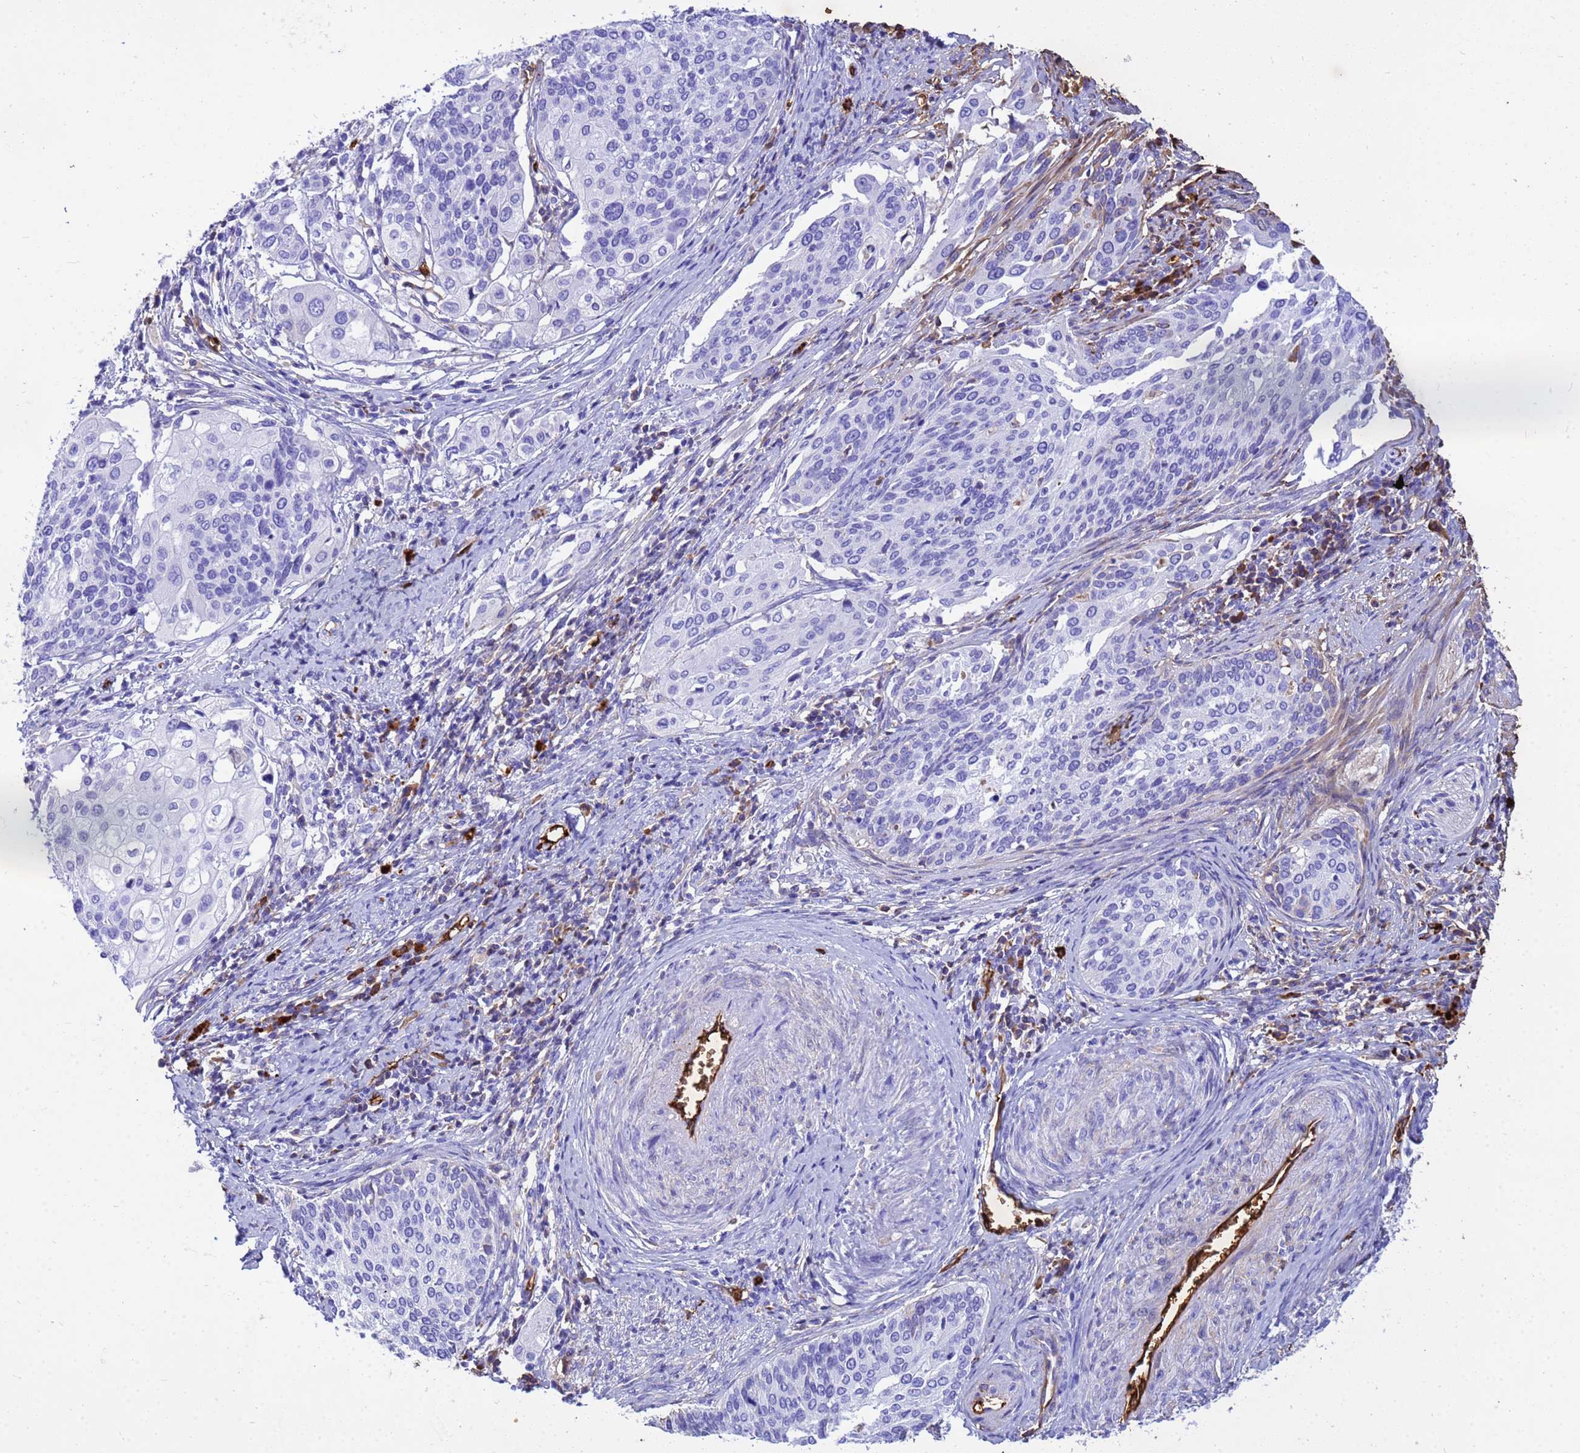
{"staining": {"intensity": "negative", "quantity": "none", "location": "none"}, "tissue": "cervical cancer", "cell_type": "Tumor cells", "image_type": "cancer", "snomed": [{"axis": "morphology", "description": "Squamous cell carcinoma, NOS"}, {"axis": "topography", "description": "Cervix"}], "caption": "A photomicrograph of human cervical squamous cell carcinoma is negative for staining in tumor cells. The staining was performed using DAB (3,3'-diaminobenzidine) to visualize the protein expression in brown, while the nuclei were stained in blue with hematoxylin (Magnification: 20x).", "gene": "HBA2", "patient": {"sex": "female", "age": 44}}